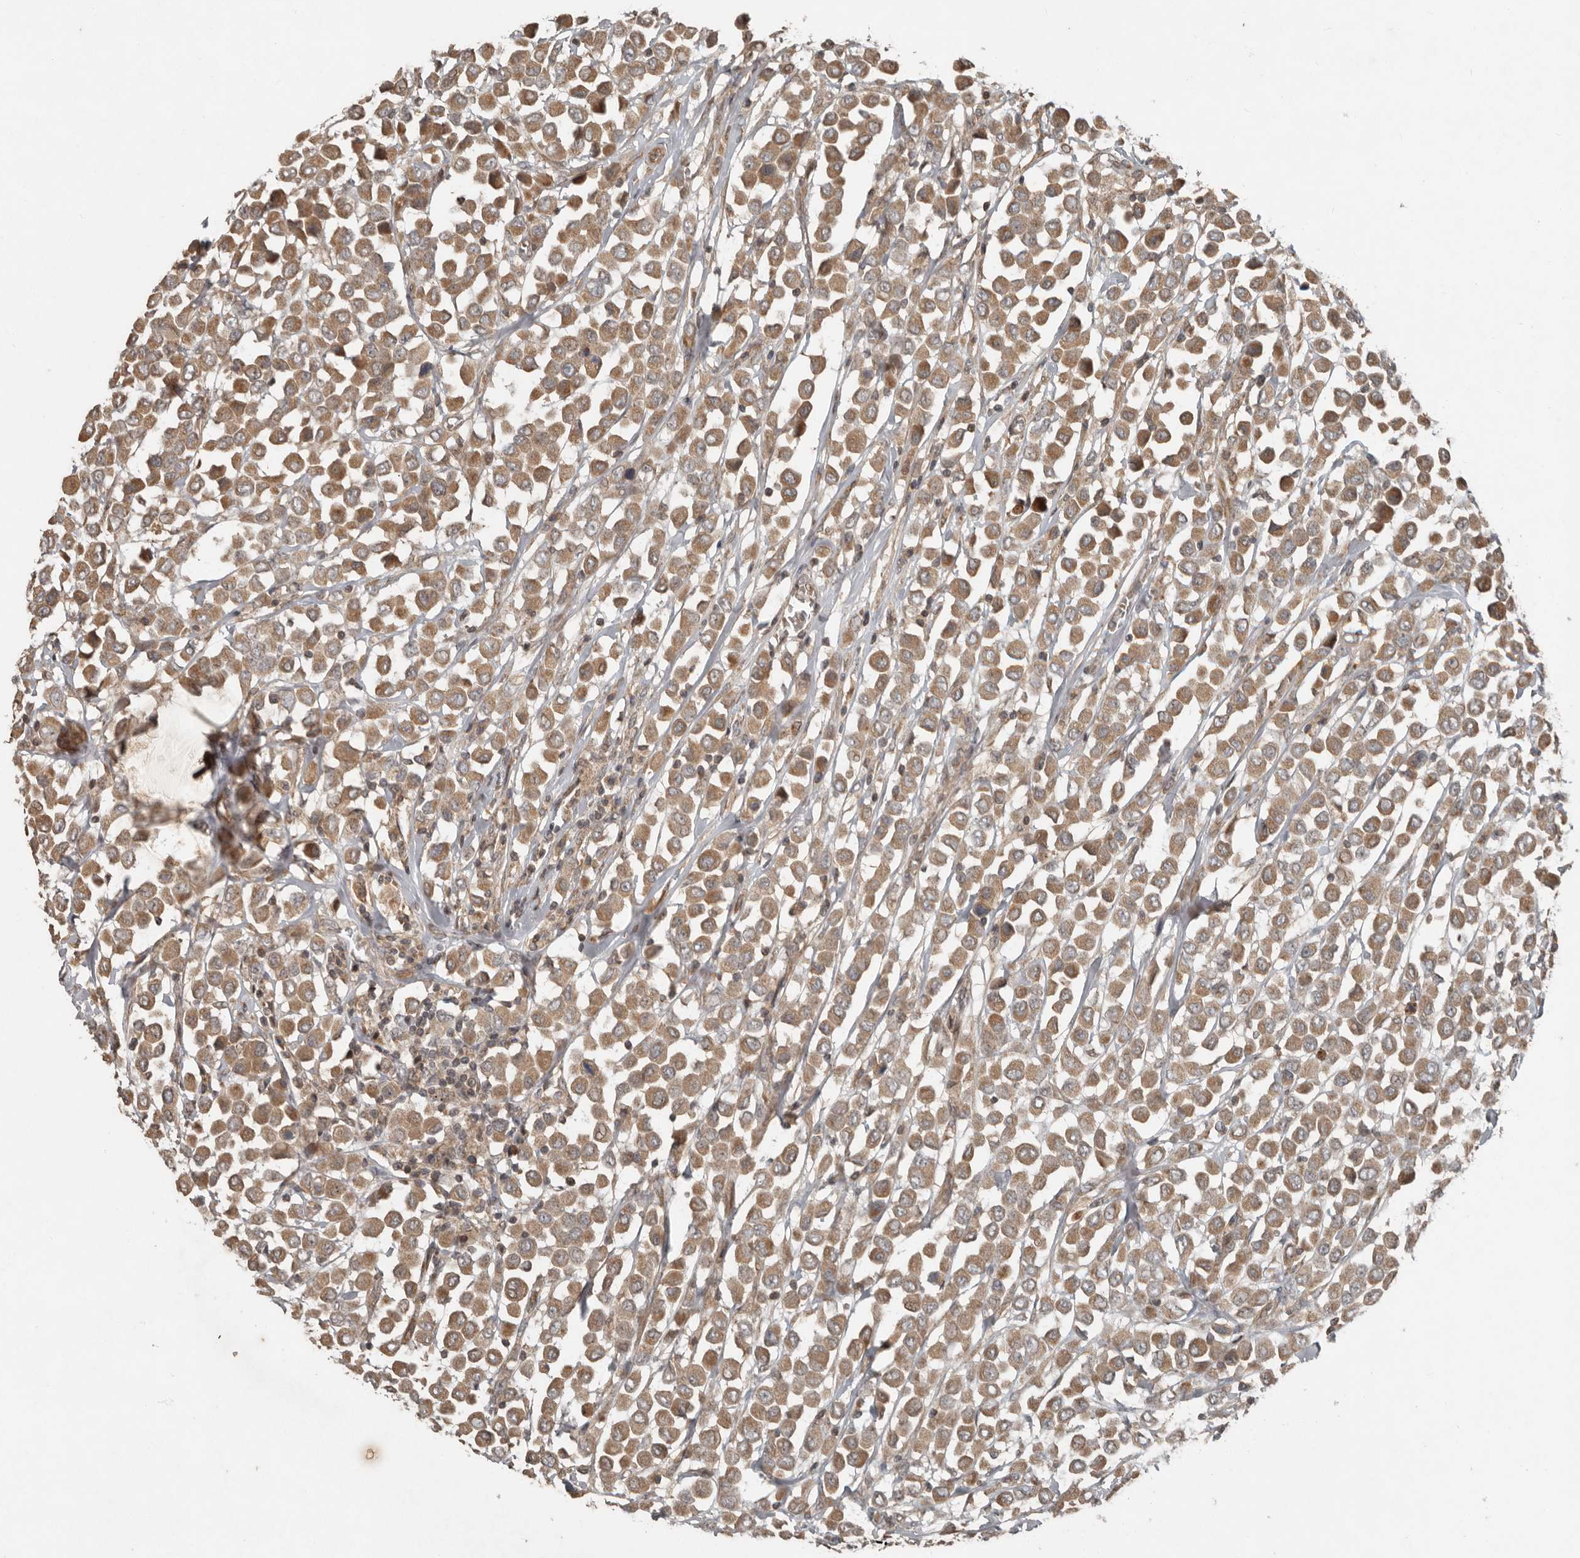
{"staining": {"intensity": "moderate", "quantity": ">75%", "location": "cytoplasmic/membranous"}, "tissue": "breast cancer", "cell_type": "Tumor cells", "image_type": "cancer", "snomed": [{"axis": "morphology", "description": "Duct carcinoma"}, {"axis": "topography", "description": "Breast"}], "caption": "Protein staining reveals moderate cytoplasmic/membranous positivity in about >75% of tumor cells in invasive ductal carcinoma (breast).", "gene": "SLC6A7", "patient": {"sex": "female", "age": 61}}